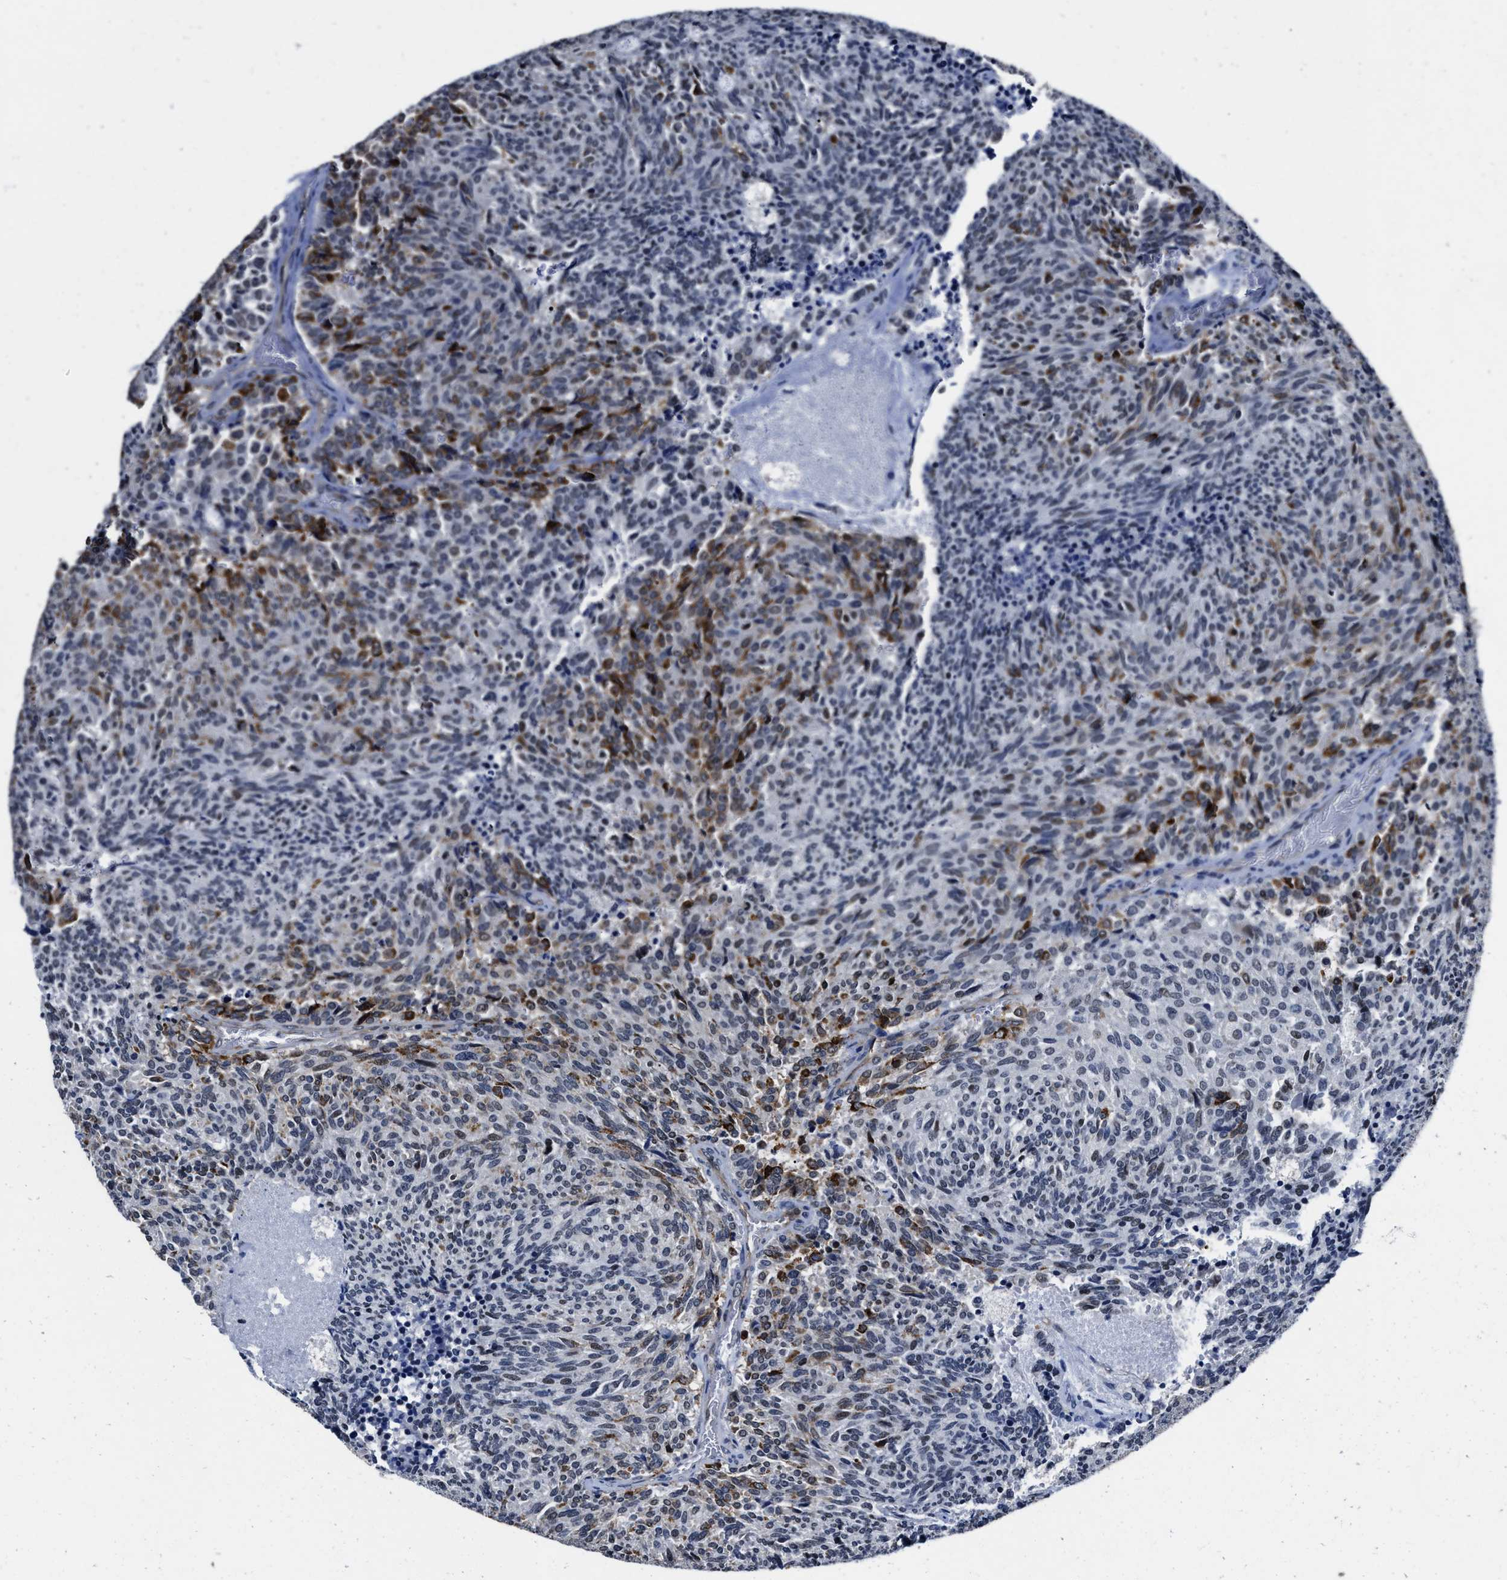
{"staining": {"intensity": "moderate", "quantity": "25%-75%", "location": "cytoplasmic/membranous"}, "tissue": "carcinoid", "cell_type": "Tumor cells", "image_type": "cancer", "snomed": [{"axis": "morphology", "description": "Carcinoid, malignant, NOS"}, {"axis": "topography", "description": "Pancreas"}], "caption": "A histopathology image of carcinoid stained for a protein shows moderate cytoplasmic/membranous brown staining in tumor cells.", "gene": "MARCKSL1", "patient": {"sex": "female", "age": 54}}